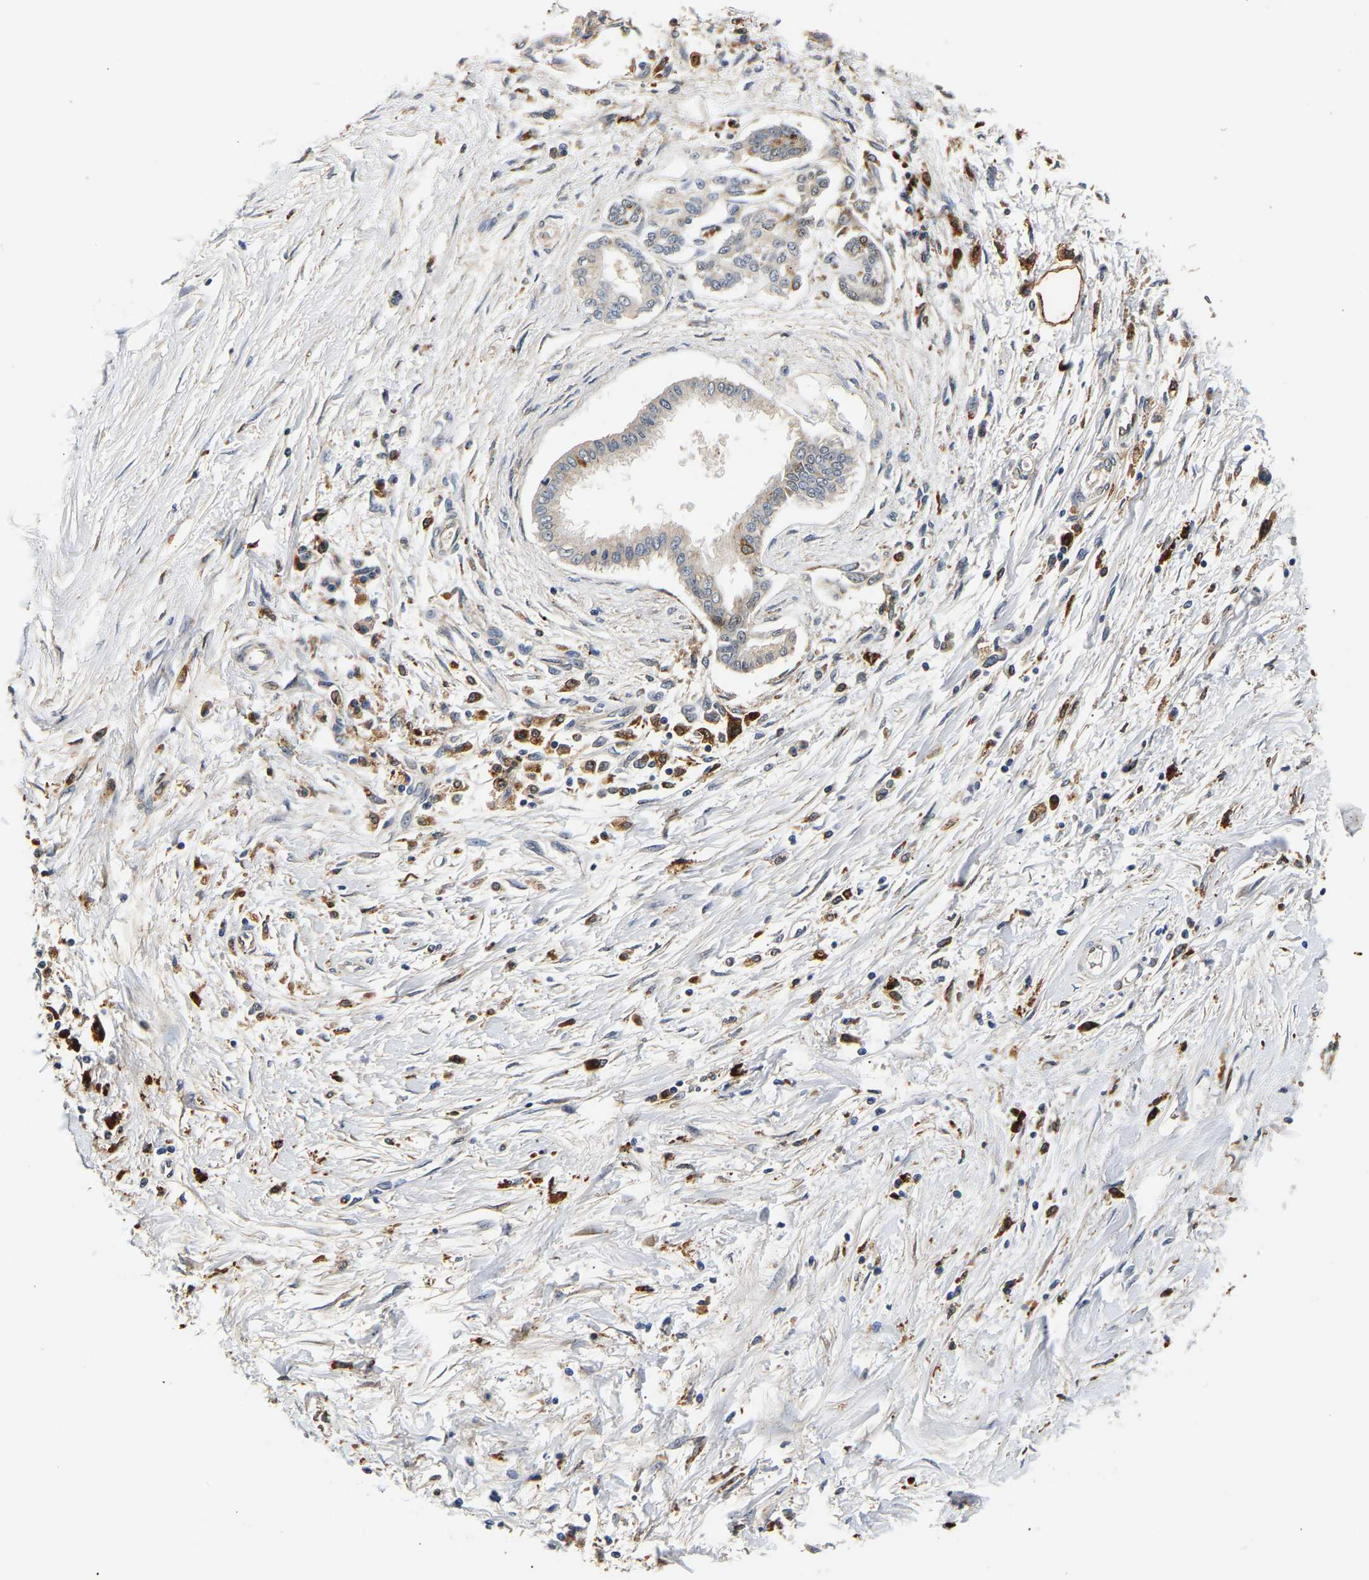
{"staining": {"intensity": "moderate", "quantity": "25%-75%", "location": "cytoplasmic/membranous"}, "tissue": "pancreatic cancer", "cell_type": "Tumor cells", "image_type": "cancer", "snomed": [{"axis": "morphology", "description": "Adenocarcinoma, NOS"}, {"axis": "topography", "description": "Pancreas"}], "caption": "Immunohistochemical staining of pancreatic cancer (adenocarcinoma) displays medium levels of moderate cytoplasmic/membranous staining in about 25%-75% of tumor cells.", "gene": "SMU1", "patient": {"sex": "male", "age": 56}}